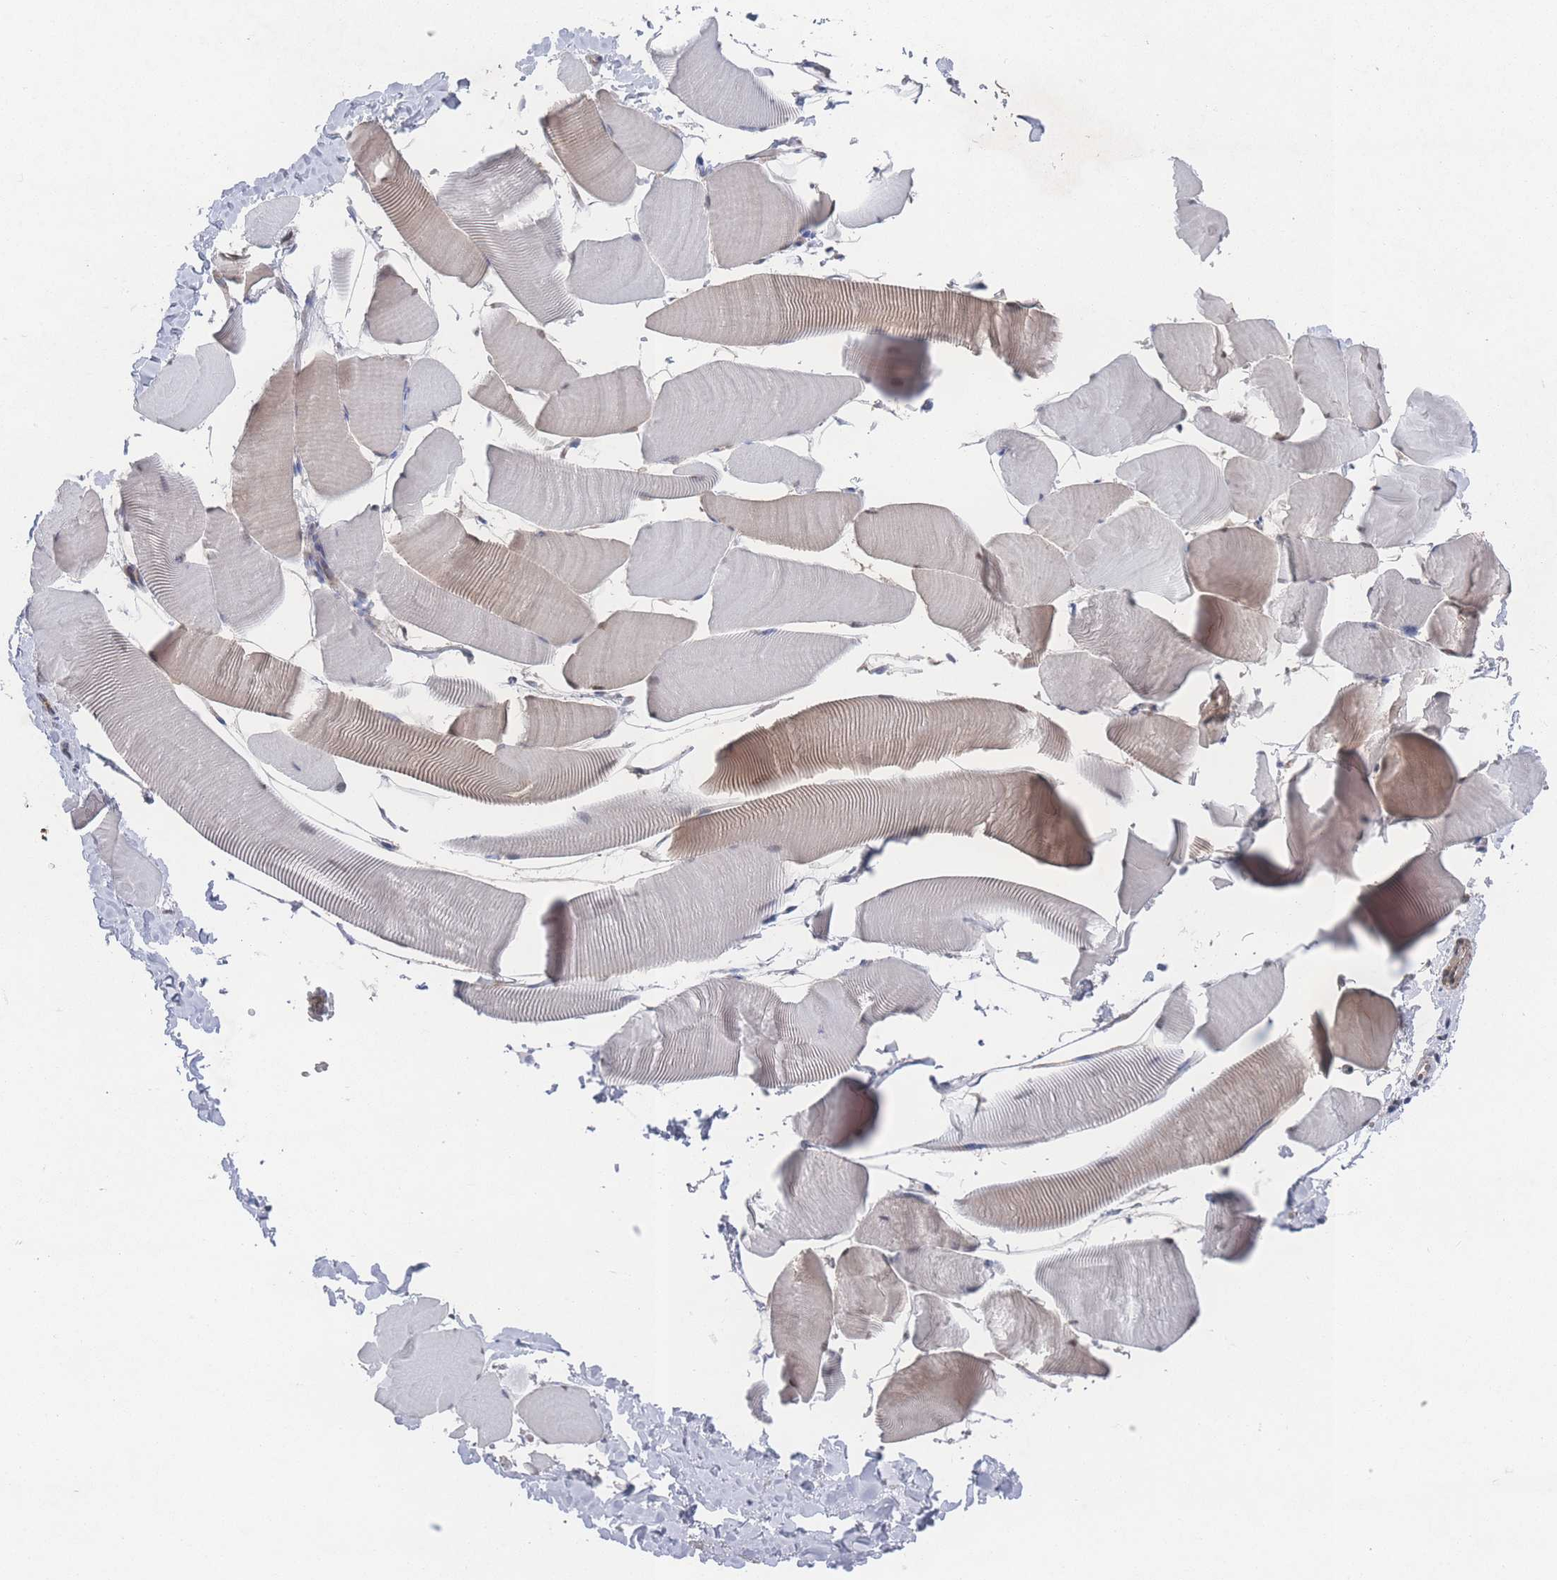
{"staining": {"intensity": "weak", "quantity": "<25%", "location": "cytoplasmic/membranous"}, "tissue": "skeletal muscle", "cell_type": "Myocytes", "image_type": "normal", "snomed": [{"axis": "morphology", "description": "Normal tissue, NOS"}, {"axis": "topography", "description": "Skeletal muscle"}], "caption": "The photomicrograph reveals no staining of myocytes in unremarkable skeletal muscle.", "gene": "PSMA1", "patient": {"sex": "male", "age": 25}}